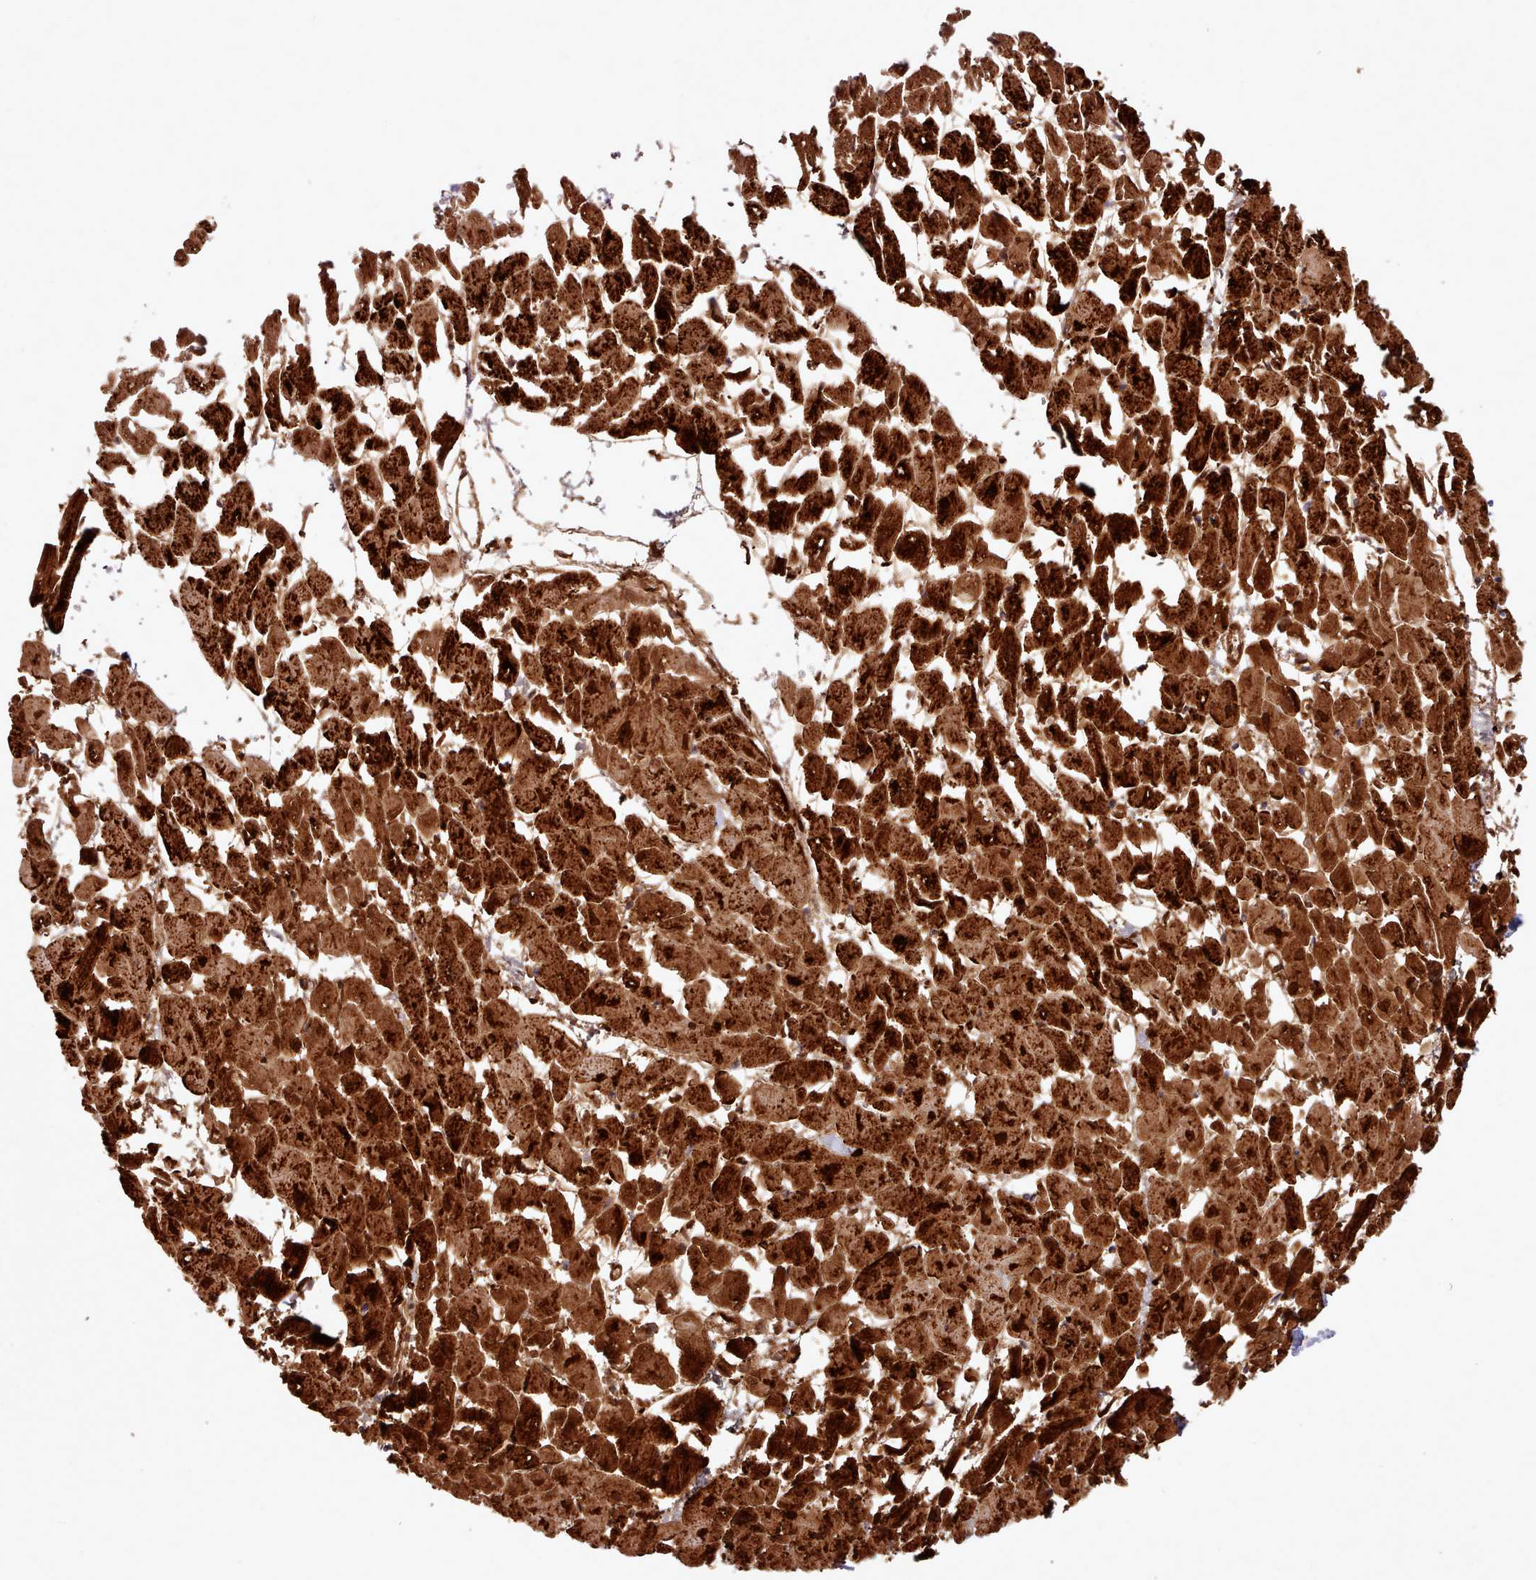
{"staining": {"intensity": "strong", "quantity": ">75%", "location": "cytoplasmic/membranous"}, "tissue": "heart muscle", "cell_type": "Cardiomyocytes", "image_type": "normal", "snomed": [{"axis": "morphology", "description": "Normal tissue, NOS"}, {"axis": "topography", "description": "Heart"}], "caption": "The histopathology image exhibits staining of normal heart muscle, revealing strong cytoplasmic/membranous protein expression (brown color) within cardiomyocytes.", "gene": "HSDL2", "patient": {"sex": "female", "age": 64}}